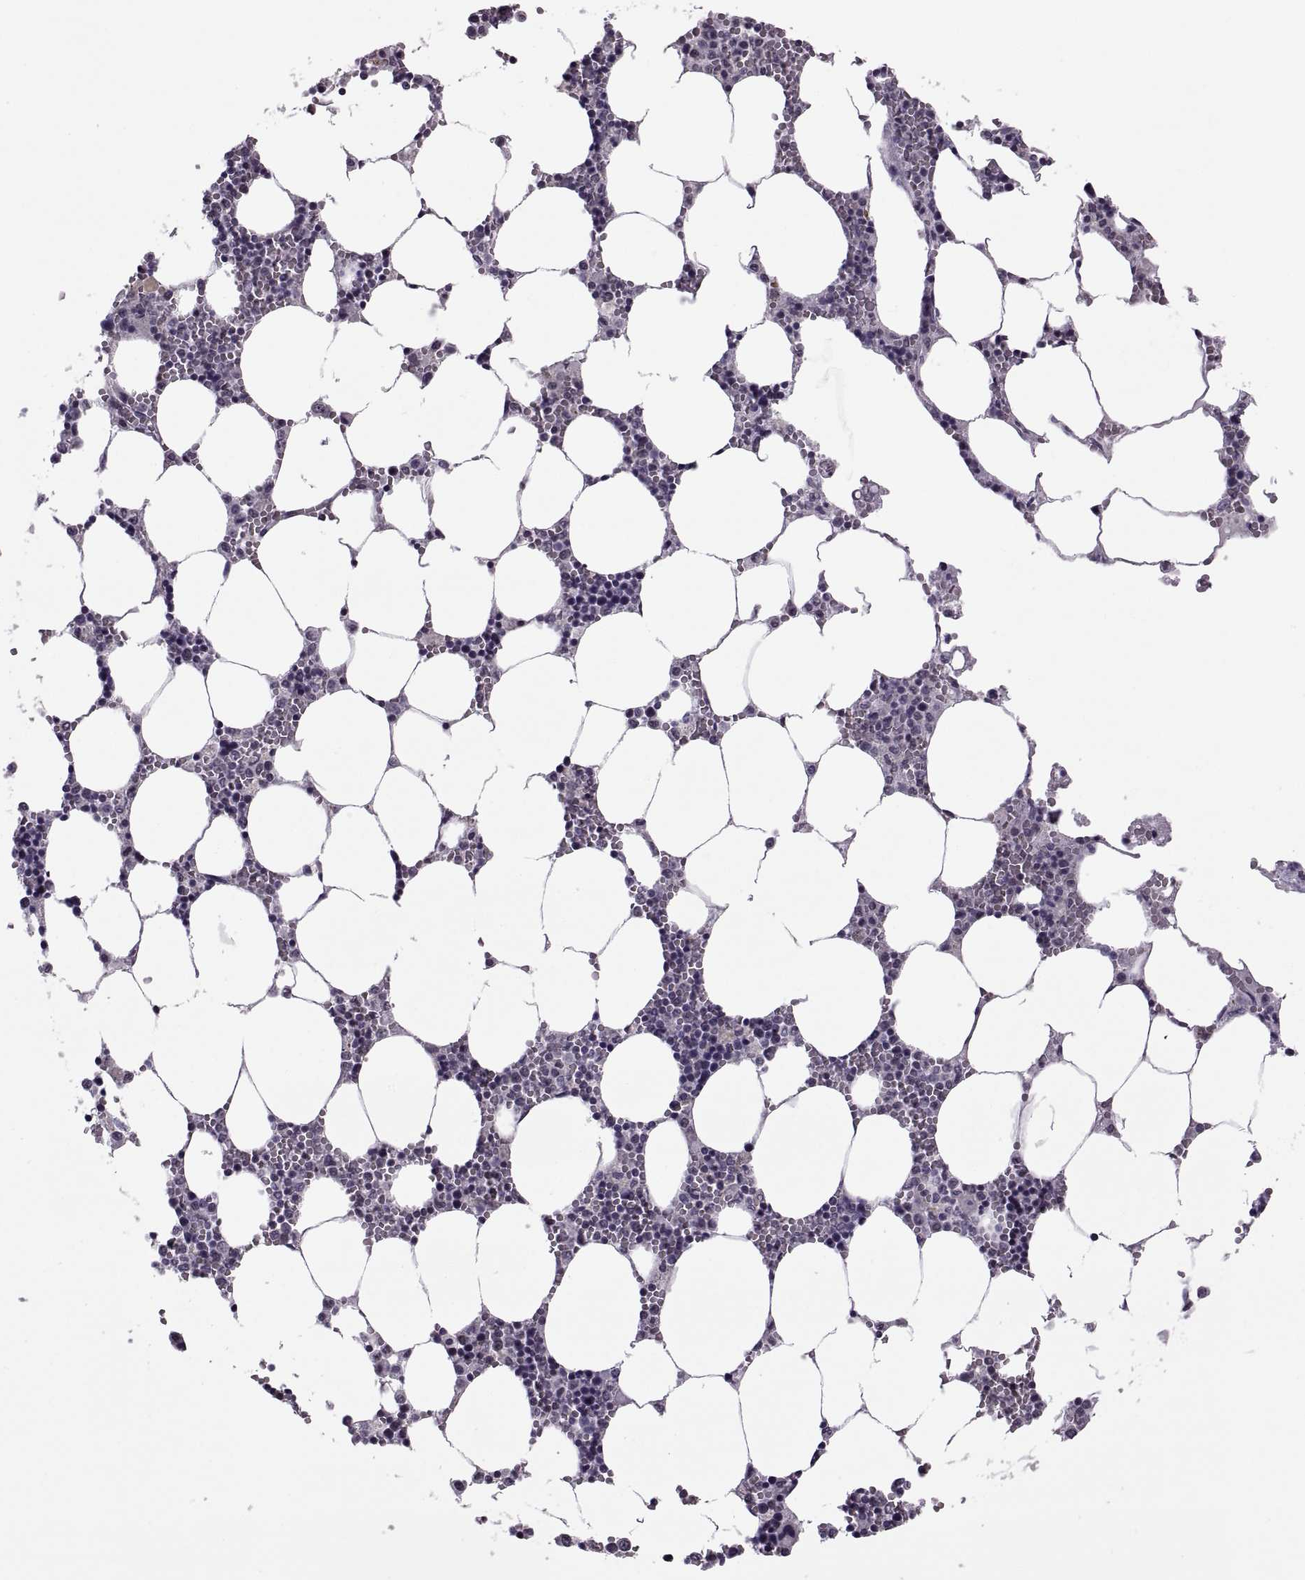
{"staining": {"intensity": "negative", "quantity": "none", "location": "none"}, "tissue": "bone marrow", "cell_type": "Hematopoietic cells", "image_type": "normal", "snomed": [{"axis": "morphology", "description": "Normal tissue, NOS"}, {"axis": "topography", "description": "Bone marrow"}], "caption": "Hematopoietic cells show no significant protein positivity in unremarkable bone marrow. Brightfield microscopy of IHC stained with DAB (brown) and hematoxylin (blue), captured at high magnification.", "gene": "OTP", "patient": {"sex": "female", "age": 64}}